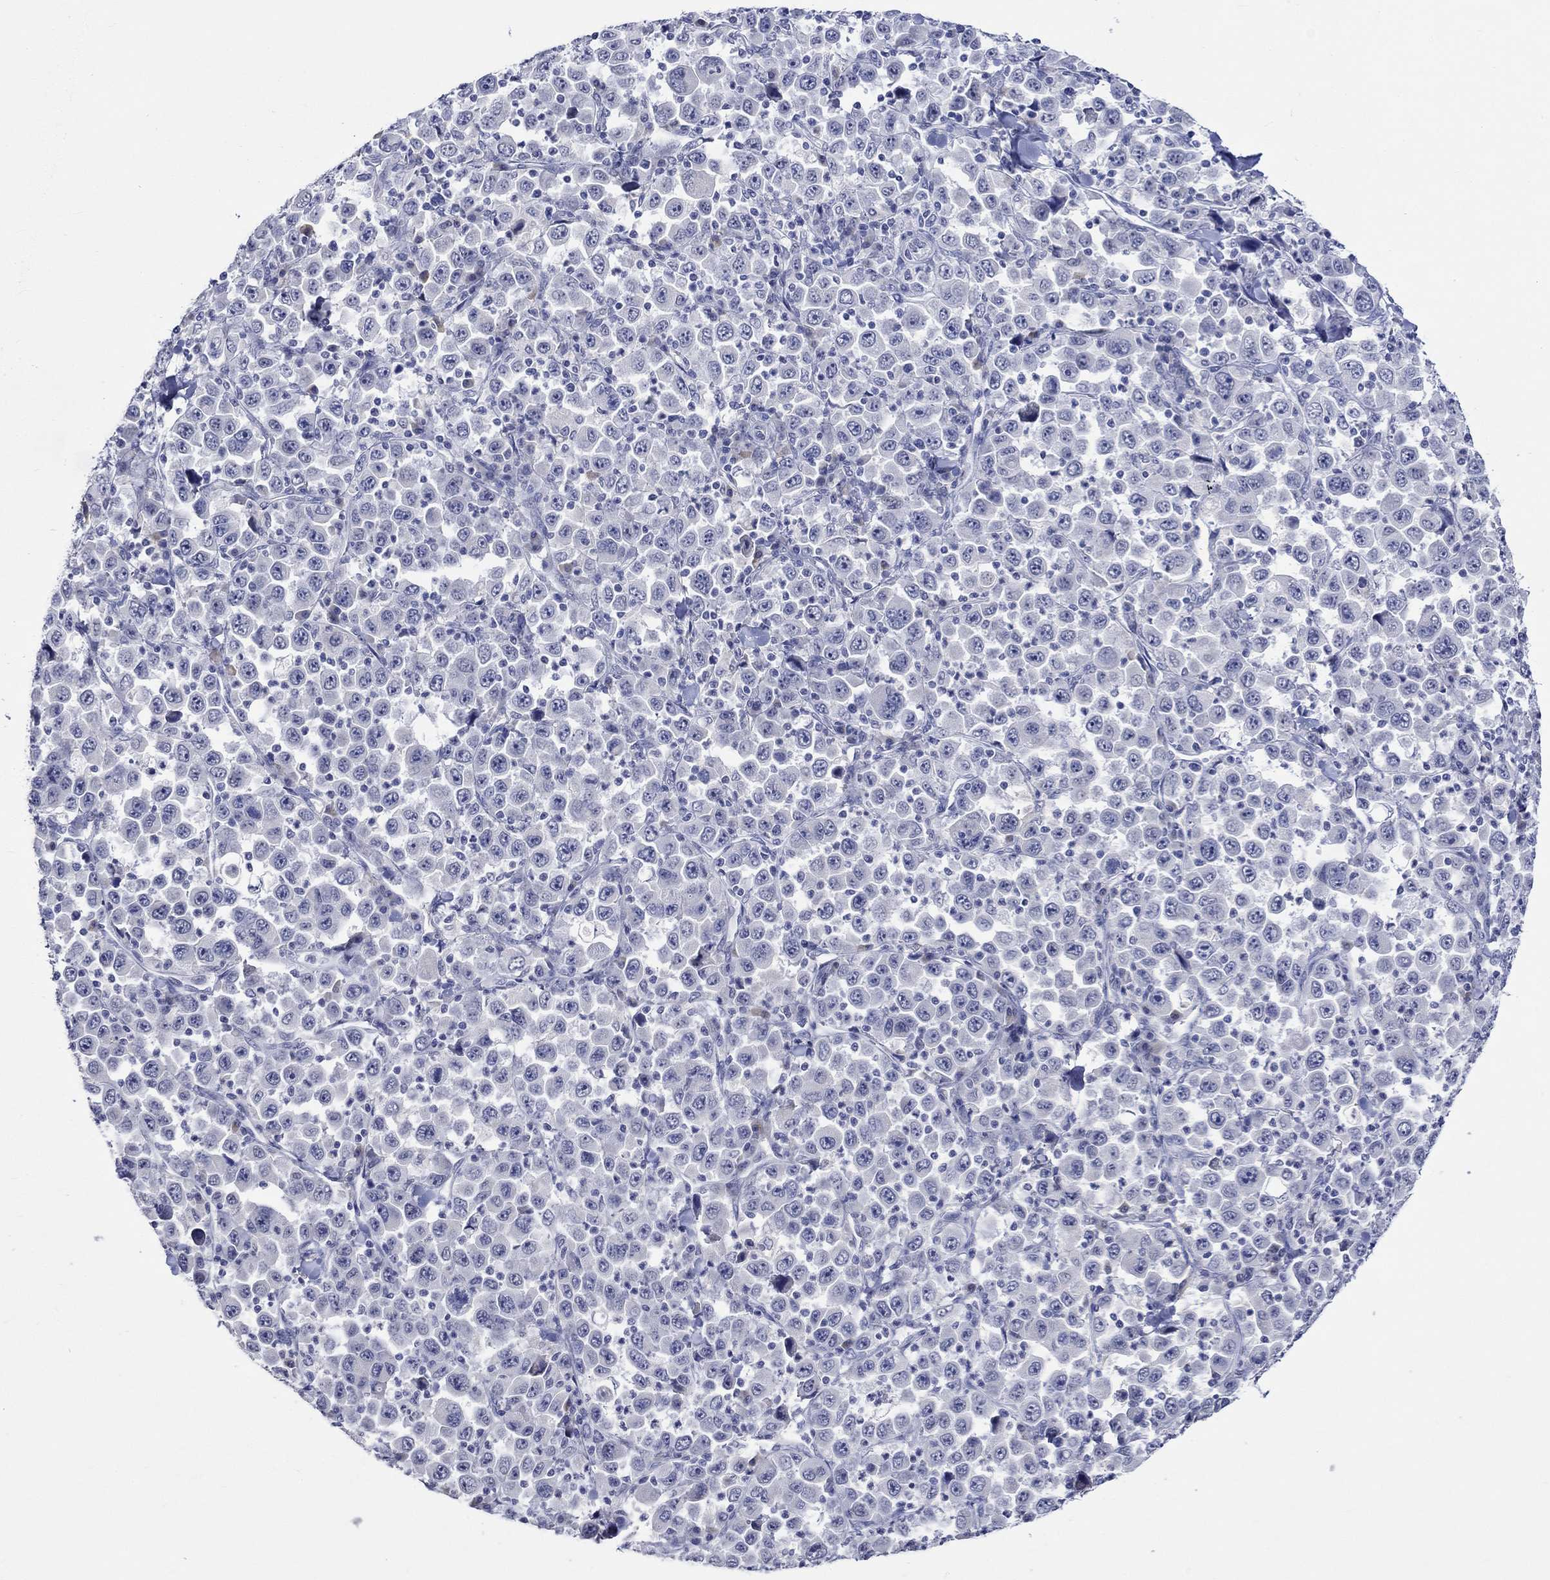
{"staining": {"intensity": "negative", "quantity": "none", "location": "none"}, "tissue": "stomach cancer", "cell_type": "Tumor cells", "image_type": "cancer", "snomed": [{"axis": "morphology", "description": "Normal tissue, NOS"}, {"axis": "morphology", "description": "Adenocarcinoma, NOS"}, {"axis": "topography", "description": "Stomach, upper"}, {"axis": "topography", "description": "Stomach"}], "caption": "A photomicrograph of human stomach adenocarcinoma is negative for staining in tumor cells. (DAB (3,3'-diaminobenzidine) immunohistochemistry (IHC) visualized using brightfield microscopy, high magnification).", "gene": "CRYAB", "patient": {"sex": "male", "age": 59}}